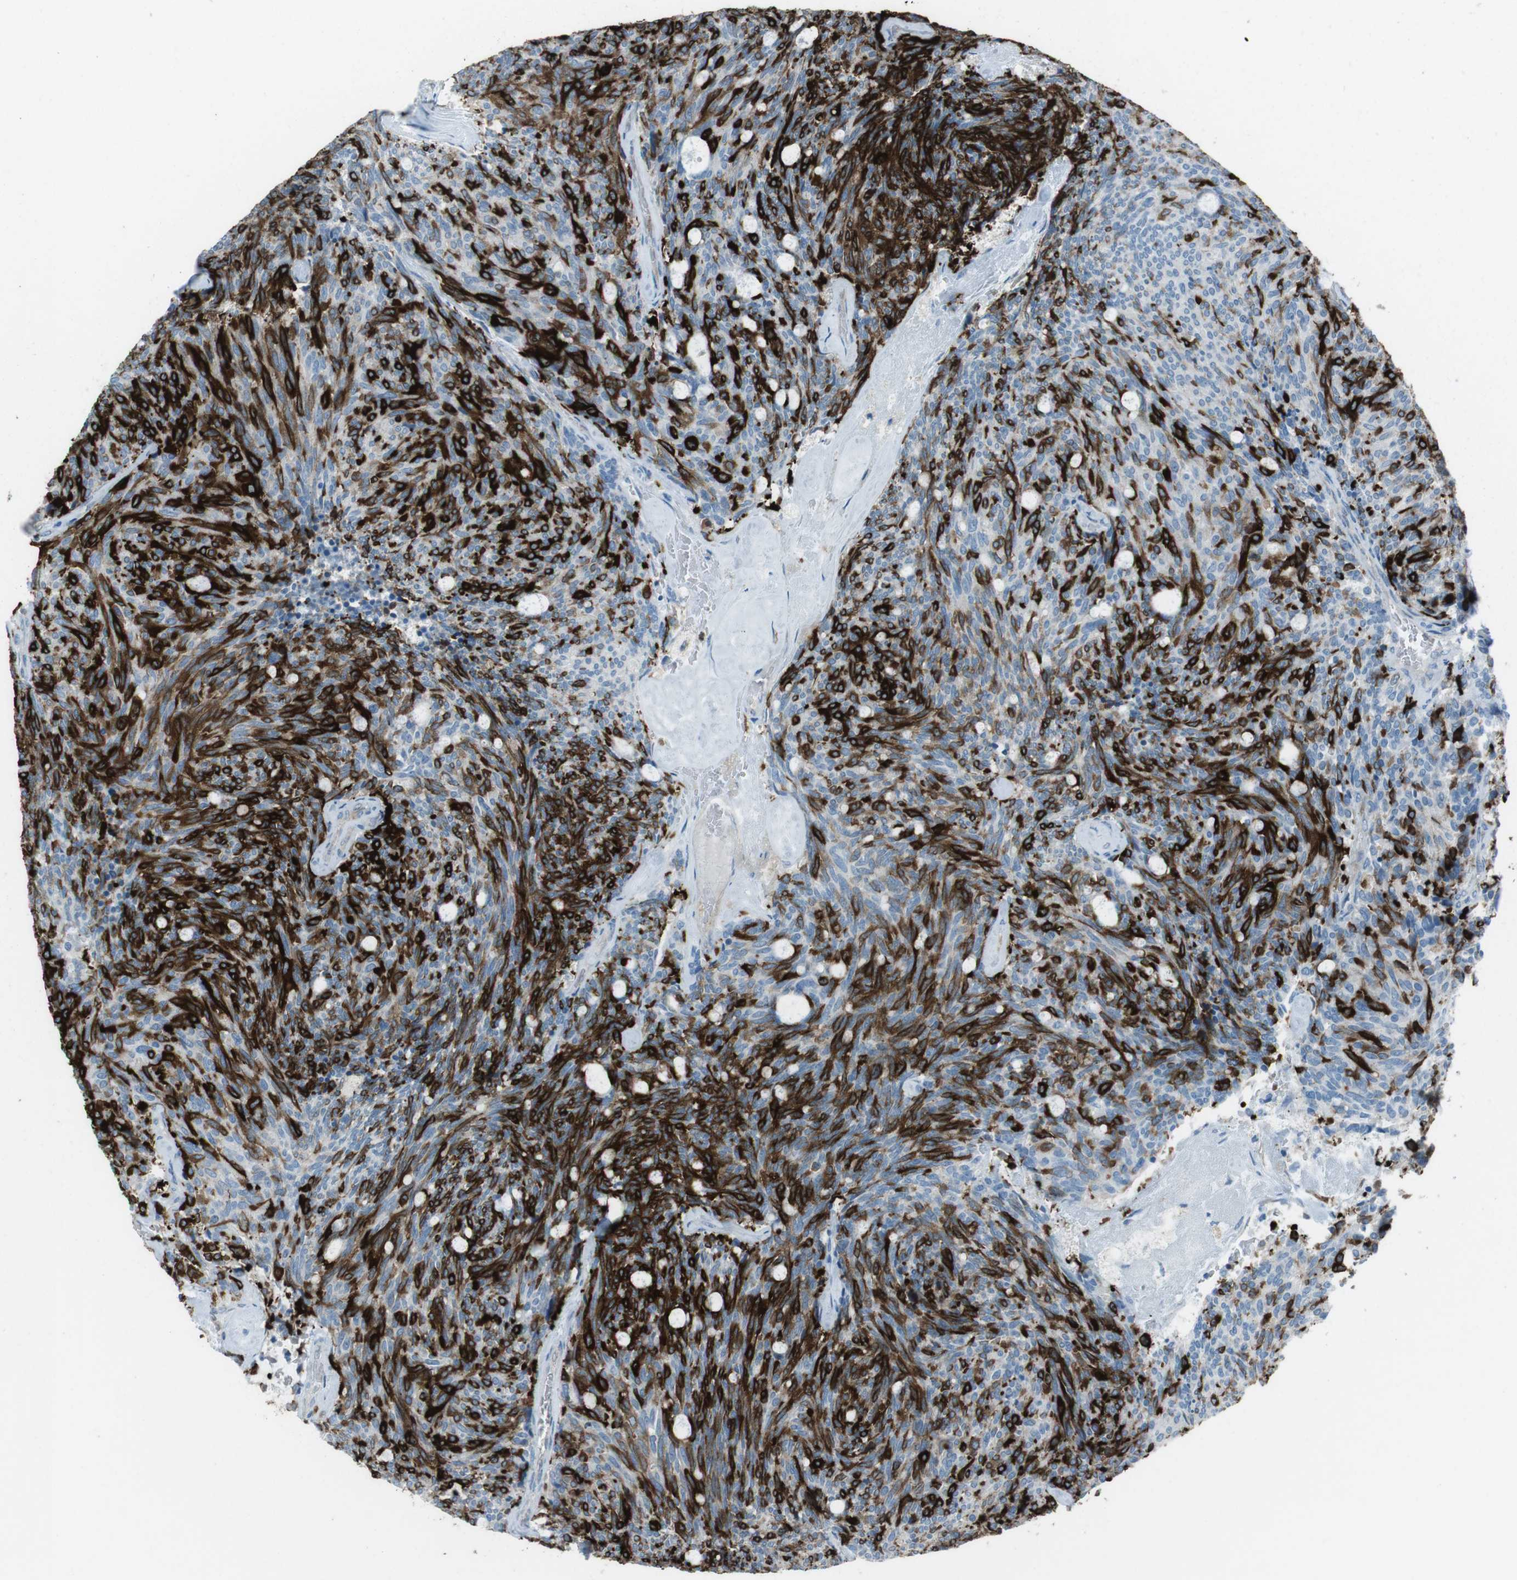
{"staining": {"intensity": "strong", "quantity": ">75%", "location": "cytoplasmic/membranous"}, "tissue": "carcinoid", "cell_type": "Tumor cells", "image_type": "cancer", "snomed": [{"axis": "morphology", "description": "Carcinoid, malignant, NOS"}, {"axis": "topography", "description": "Pancreas"}], "caption": "Carcinoid (malignant) stained for a protein (brown) reveals strong cytoplasmic/membranous positive positivity in about >75% of tumor cells.", "gene": "TUBB2A", "patient": {"sex": "female", "age": 54}}